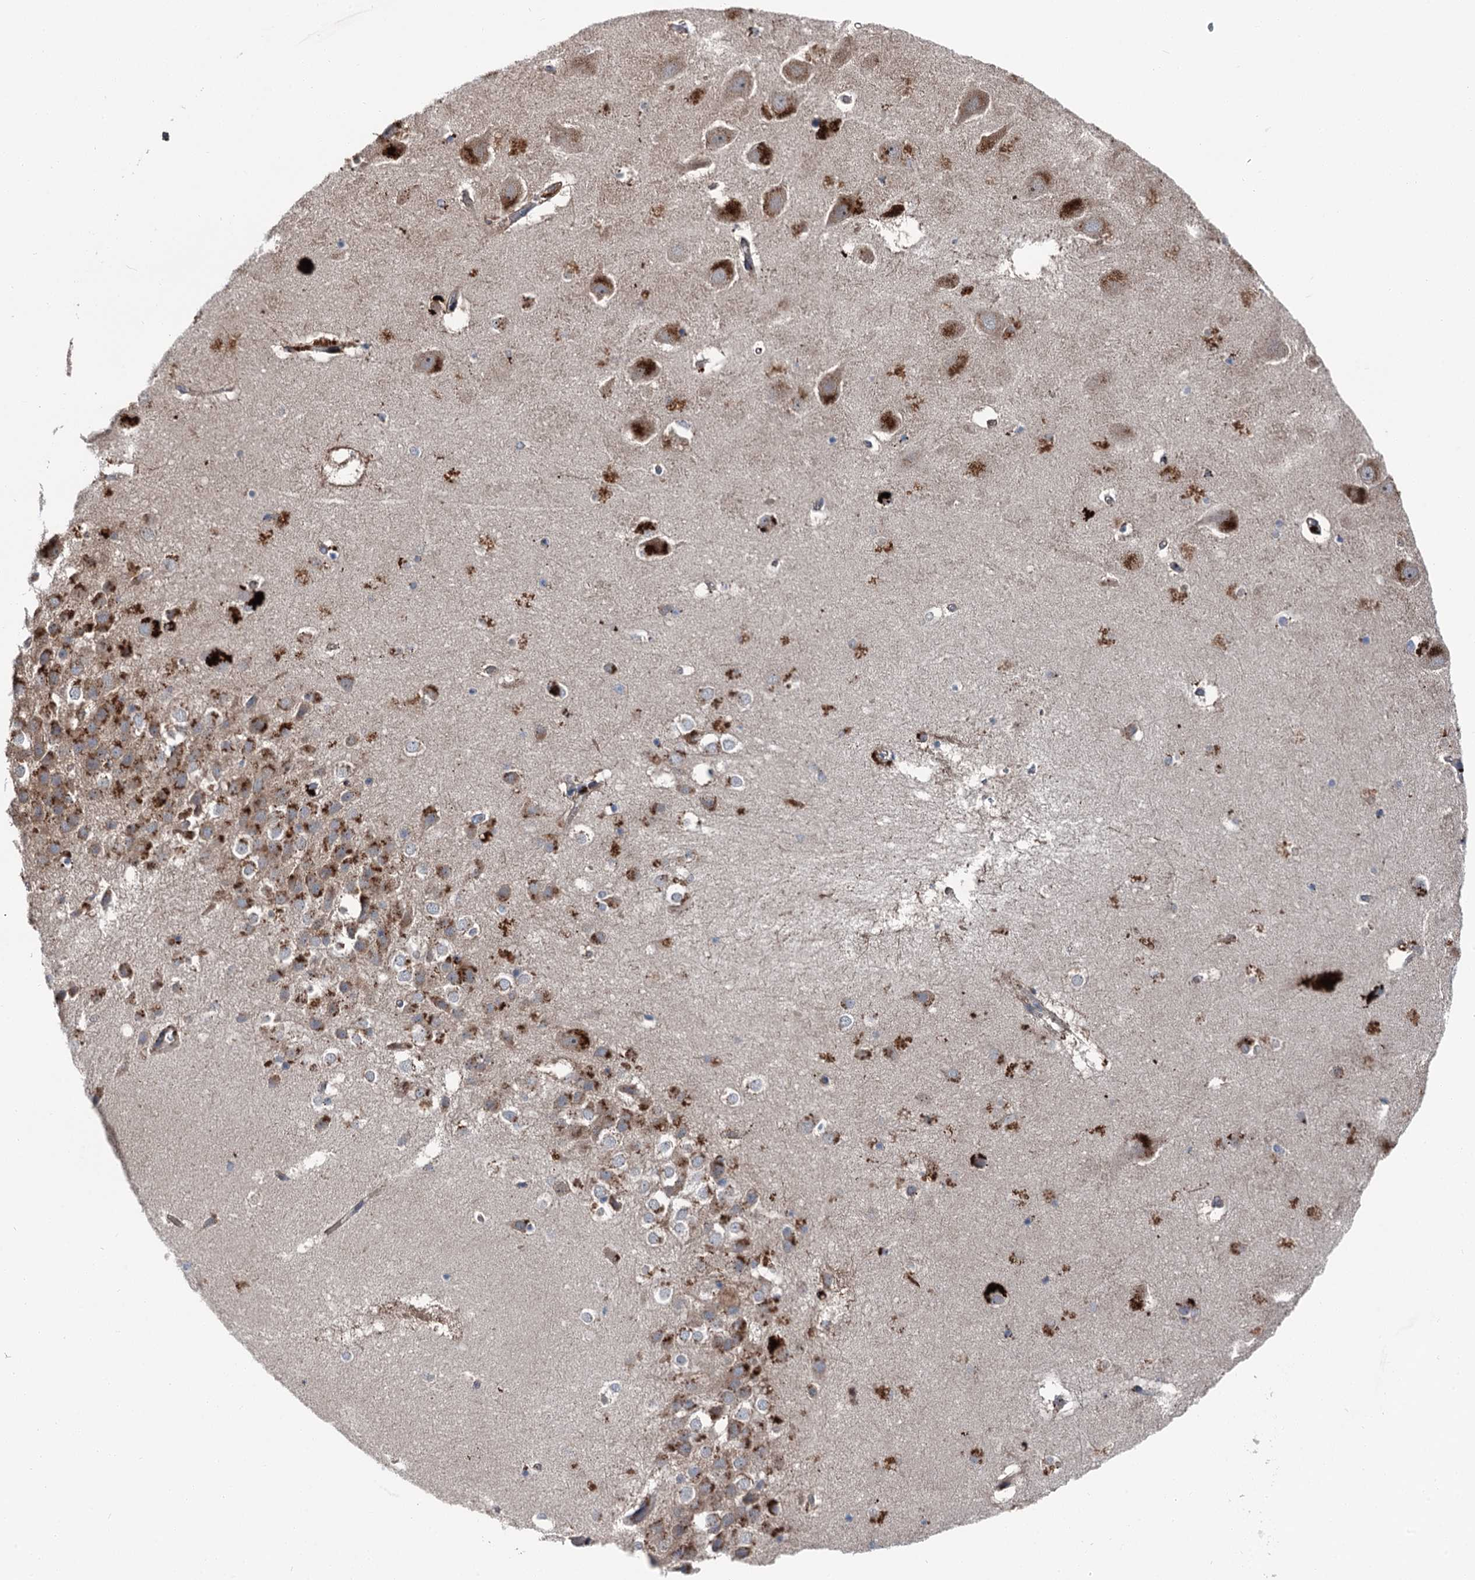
{"staining": {"intensity": "strong", "quantity": "<25%", "location": "cytoplasmic/membranous"}, "tissue": "hippocampus", "cell_type": "Glial cells", "image_type": "normal", "snomed": [{"axis": "morphology", "description": "Normal tissue, NOS"}, {"axis": "topography", "description": "Hippocampus"}], "caption": "IHC histopathology image of normal hippocampus: hippocampus stained using IHC reveals medium levels of strong protein expression localized specifically in the cytoplasmic/membranous of glial cells, appearing as a cytoplasmic/membranous brown color.", "gene": "POLR1D", "patient": {"sex": "female", "age": 52}}